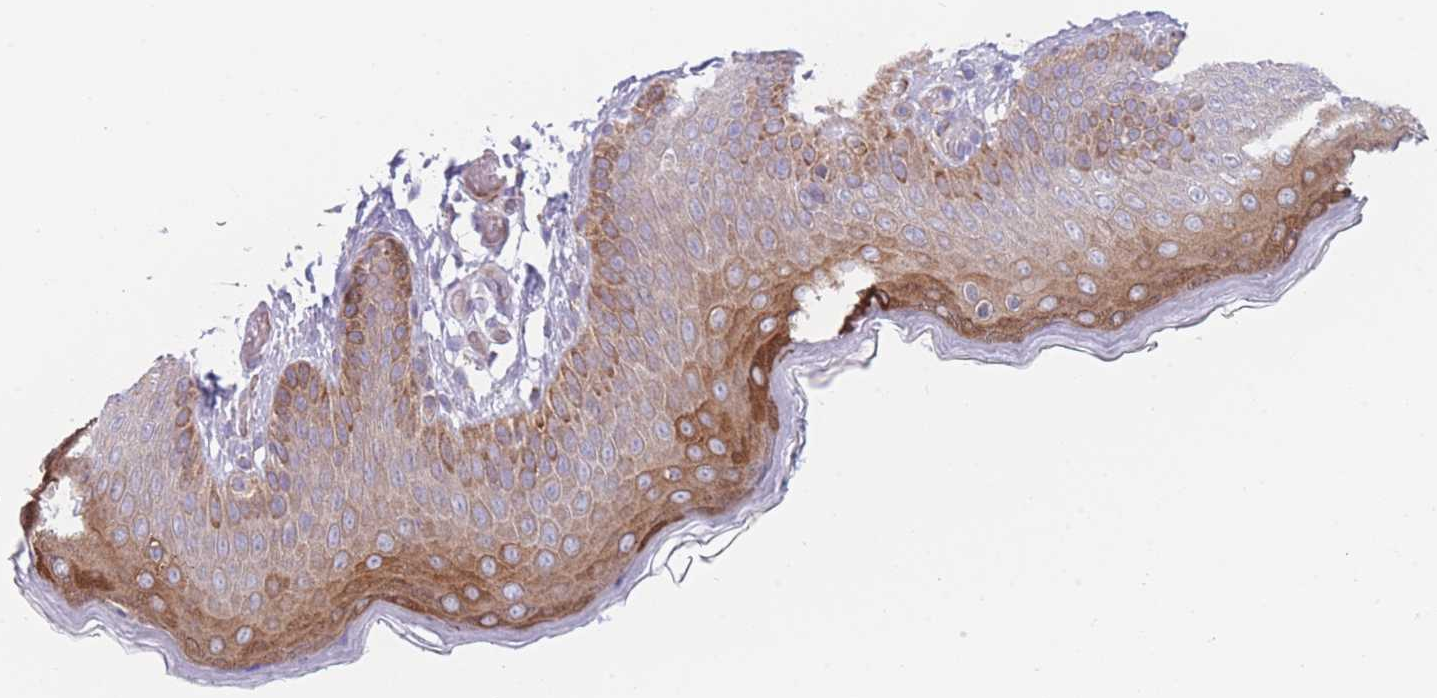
{"staining": {"intensity": "strong", "quantity": "25%-75%", "location": "cytoplasmic/membranous"}, "tissue": "skin", "cell_type": "Epidermal cells", "image_type": "normal", "snomed": [{"axis": "morphology", "description": "Normal tissue, NOS"}, {"axis": "topography", "description": "Anal"}], "caption": "Immunohistochemical staining of benign skin shows 25%-75% levels of strong cytoplasmic/membranous protein positivity in approximately 25%-75% of epidermal cells.", "gene": "AK9", "patient": {"sex": "female", "age": 40}}